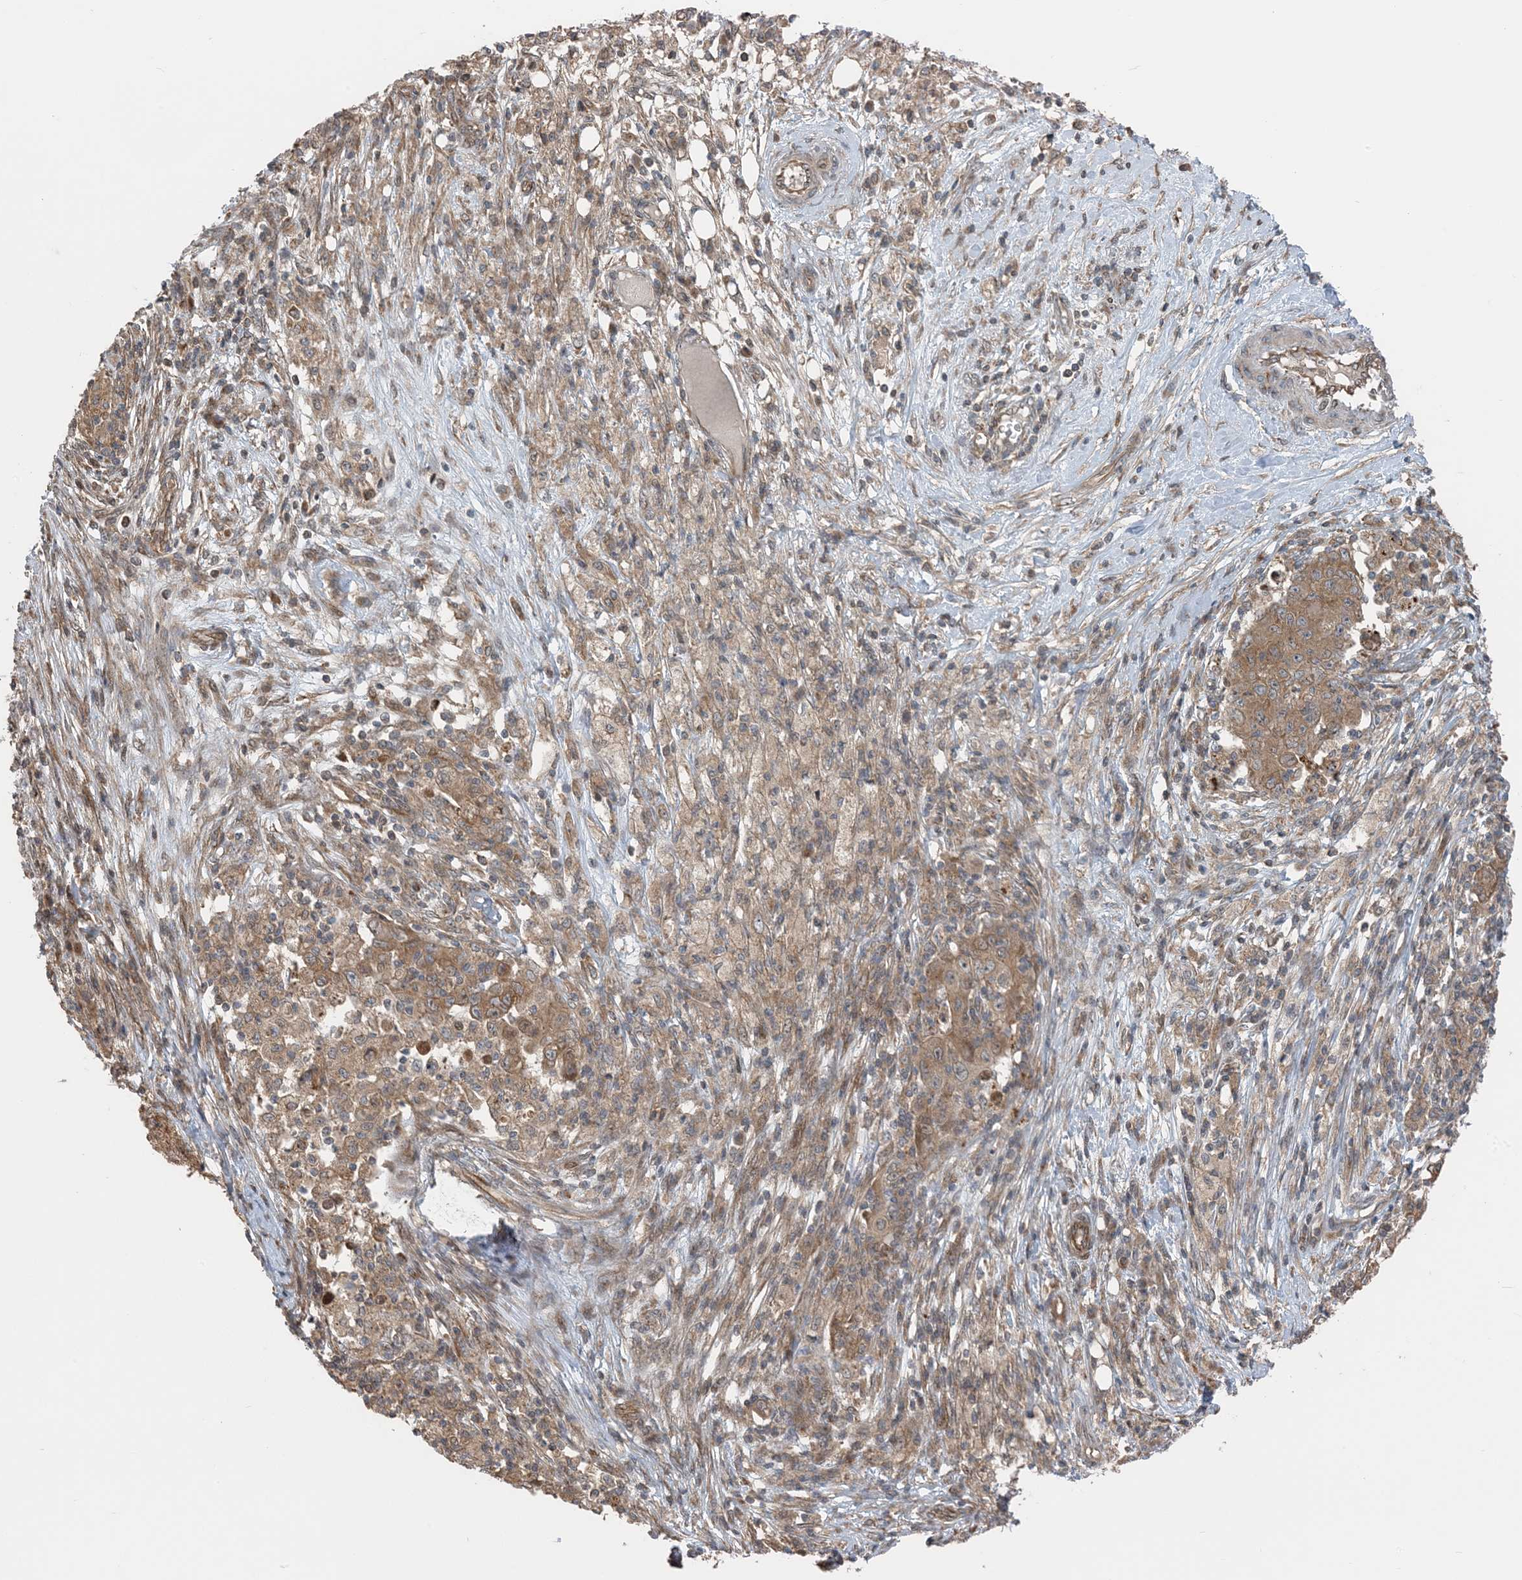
{"staining": {"intensity": "moderate", "quantity": ">75%", "location": "cytoplasmic/membranous"}, "tissue": "ovarian cancer", "cell_type": "Tumor cells", "image_type": "cancer", "snomed": [{"axis": "morphology", "description": "Carcinoma, endometroid"}, {"axis": "topography", "description": "Ovary"}], "caption": "Ovarian endometroid carcinoma tissue shows moderate cytoplasmic/membranous expression in approximately >75% of tumor cells, visualized by immunohistochemistry.", "gene": "ZBTB3", "patient": {"sex": "female", "age": 42}}